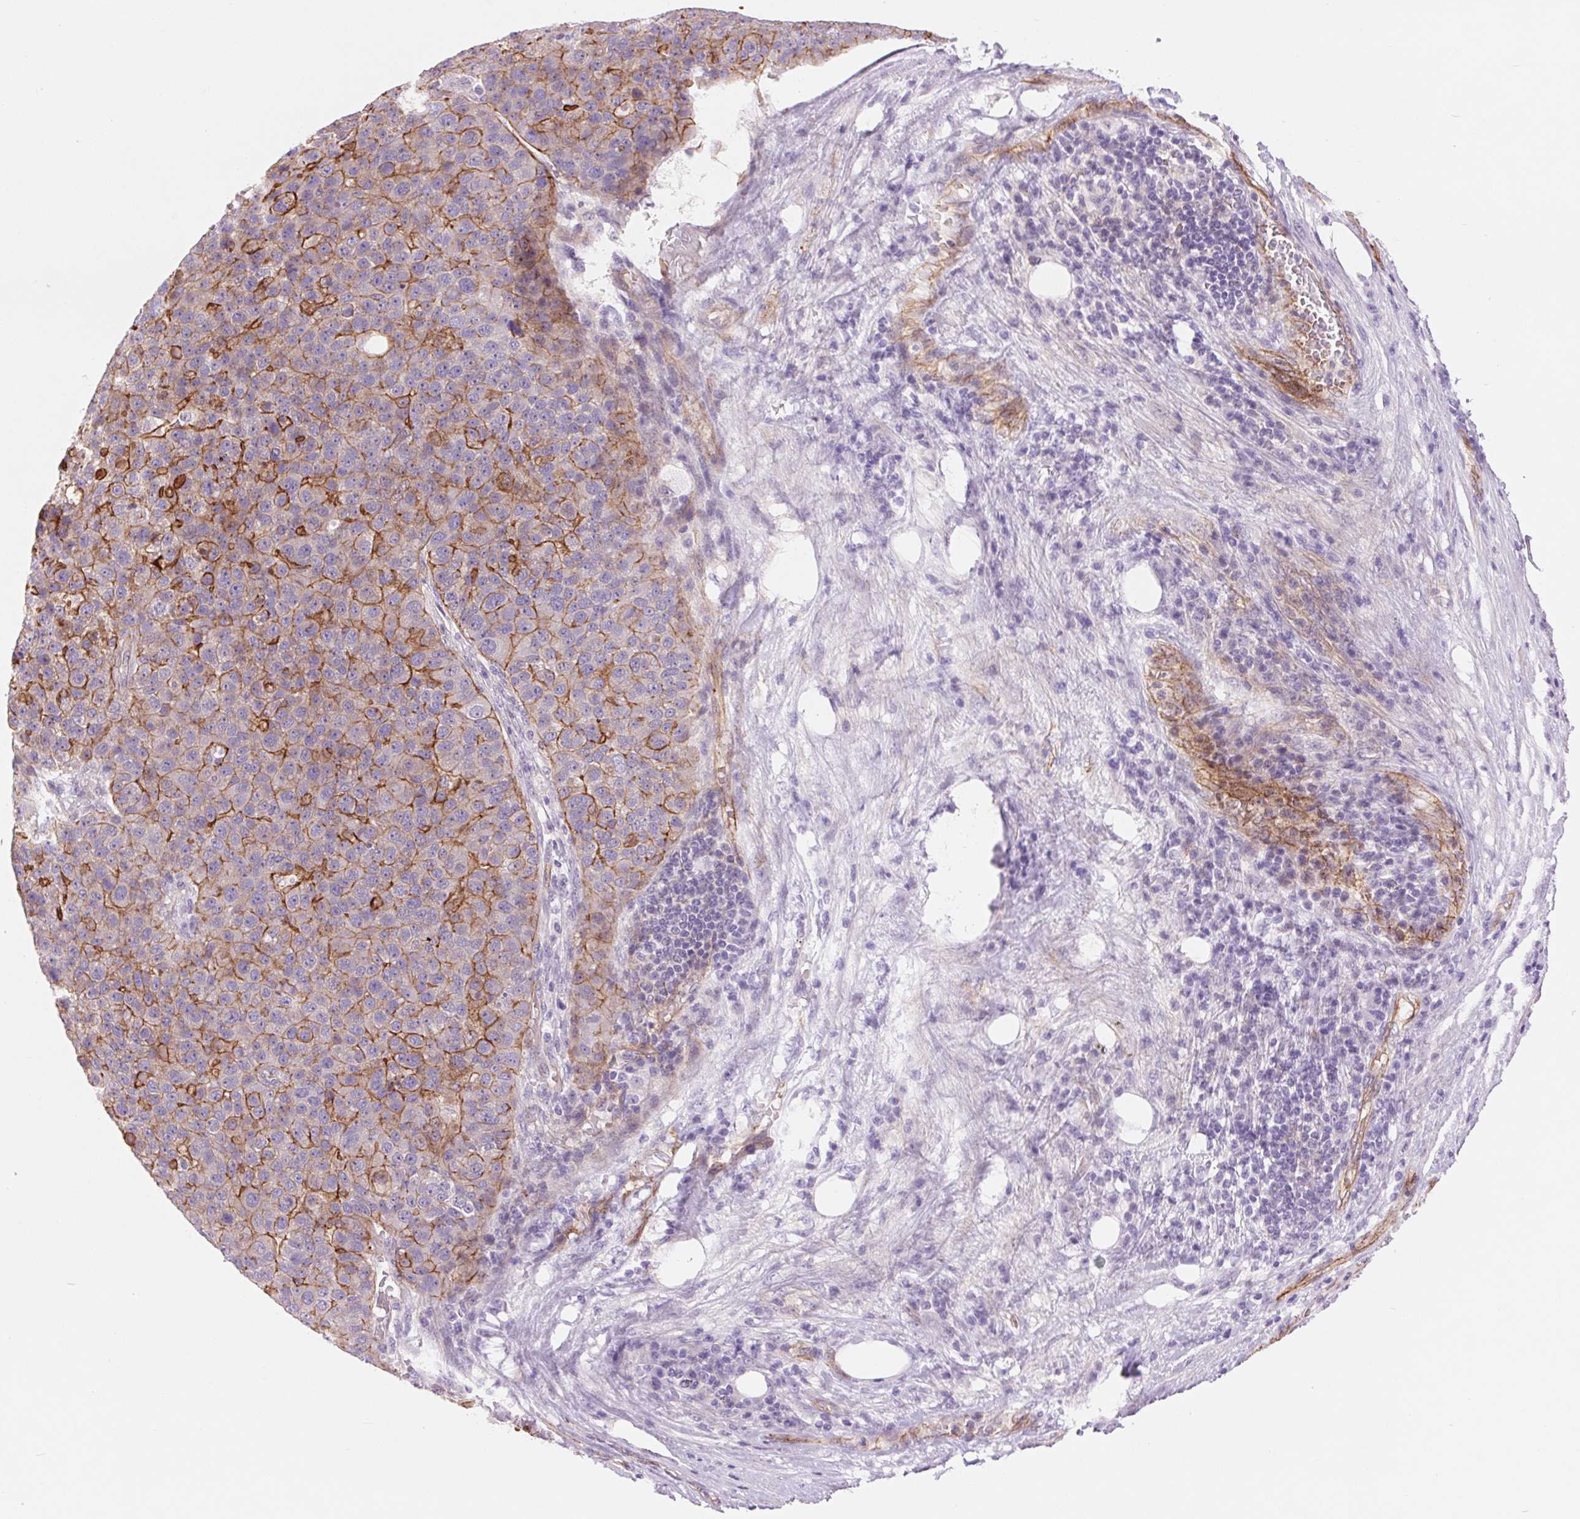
{"staining": {"intensity": "strong", "quantity": "25%-75%", "location": "cytoplasmic/membranous"}, "tissue": "pancreatic cancer", "cell_type": "Tumor cells", "image_type": "cancer", "snomed": [{"axis": "morphology", "description": "Adenocarcinoma, NOS"}, {"axis": "topography", "description": "Pancreas"}], "caption": "Protein expression analysis of pancreatic cancer reveals strong cytoplasmic/membranous expression in approximately 25%-75% of tumor cells. Immunohistochemistry (ihc) stains the protein in brown and the nuclei are stained blue.", "gene": "DIXDC1", "patient": {"sex": "female", "age": 61}}